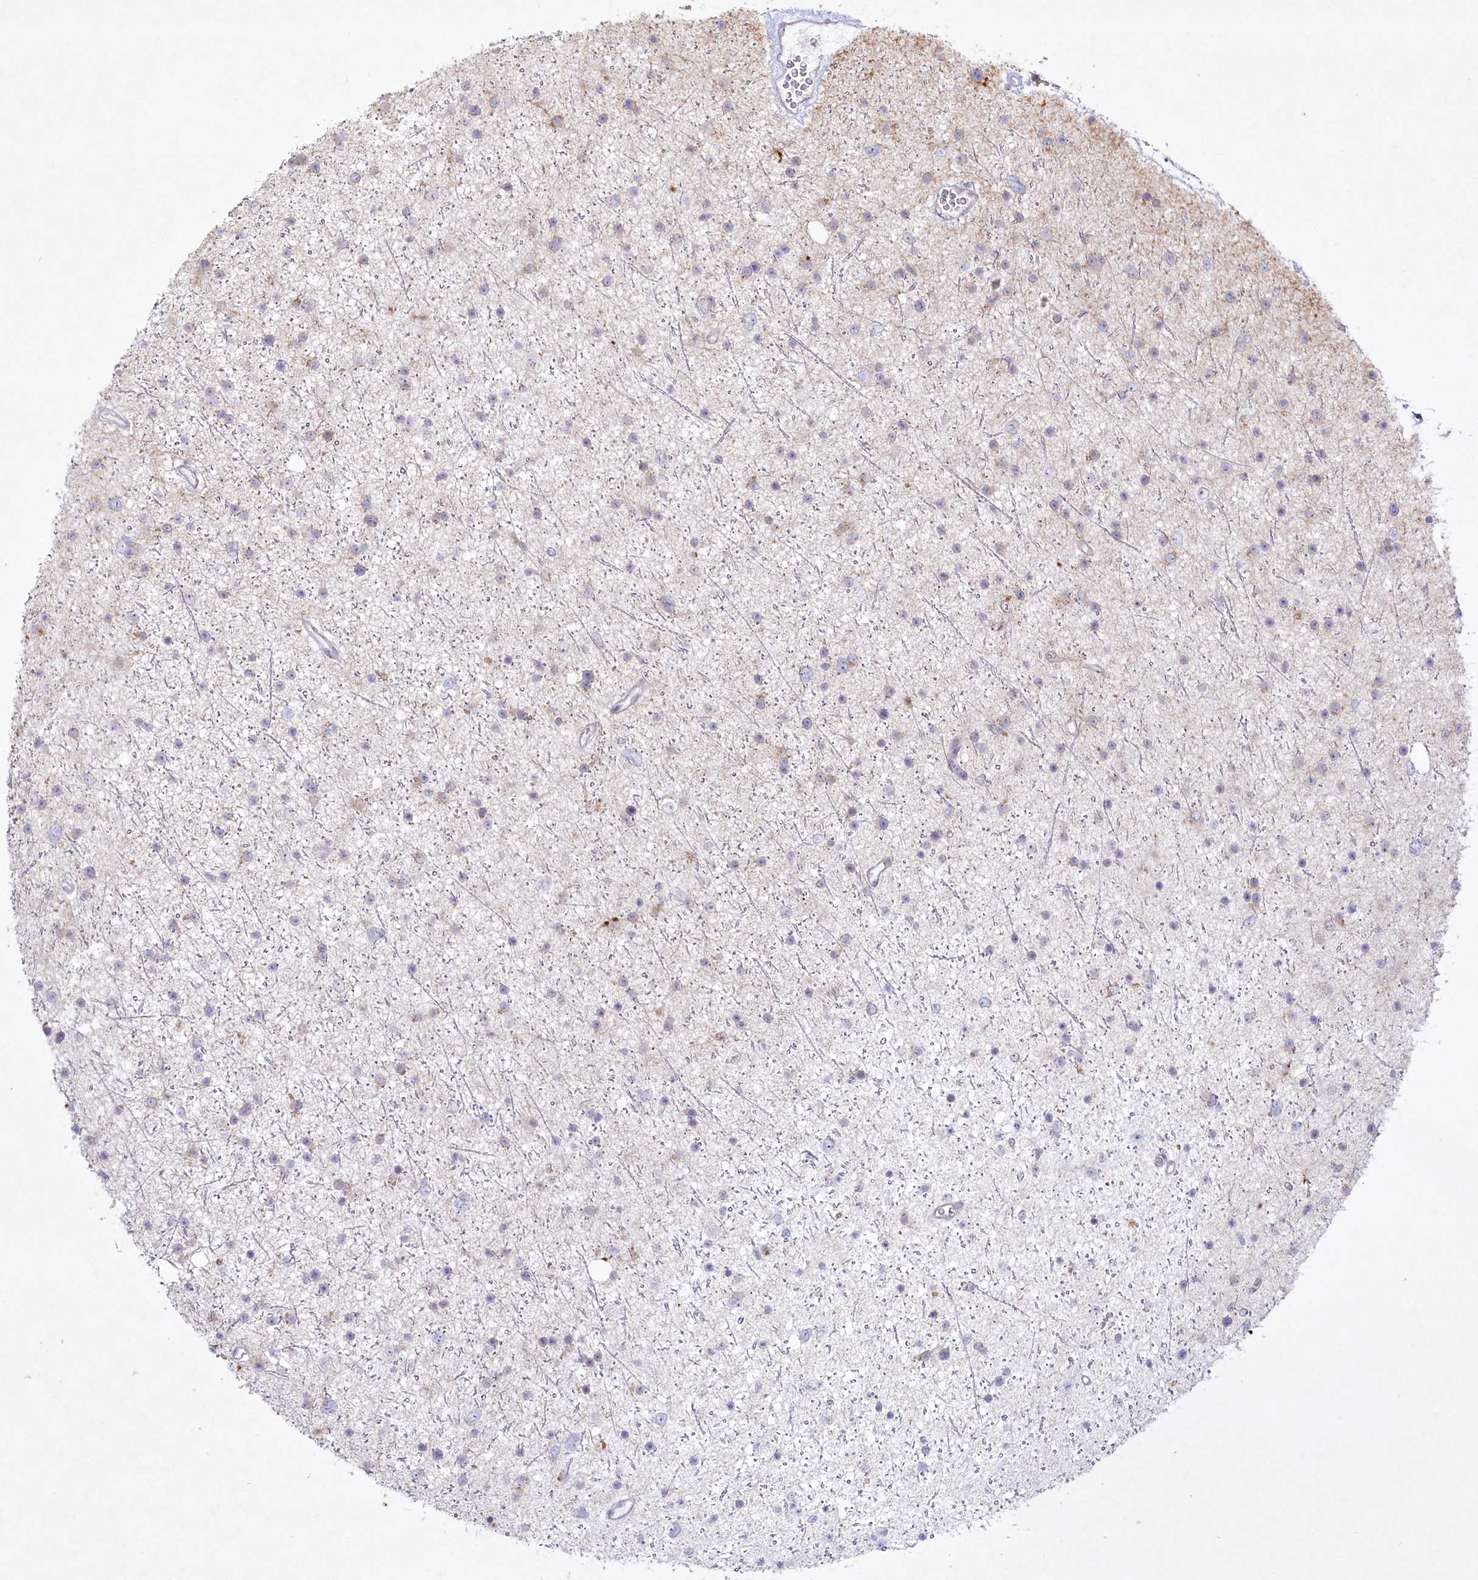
{"staining": {"intensity": "negative", "quantity": "none", "location": "none"}, "tissue": "glioma", "cell_type": "Tumor cells", "image_type": "cancer", "snomed": [{"axis": "morphology", "description": "Glioma, malignant, Low grade"}, {"axis": "topography", "description": "Cerebral cortex"}], "caption": "Immunohistochemistry (IHC) of human malignant glioma (low-grade) demonstrates no staining in tumor cells.", "gene": "ABITRAM", "patient": {"sex": "female", "age": 39}}